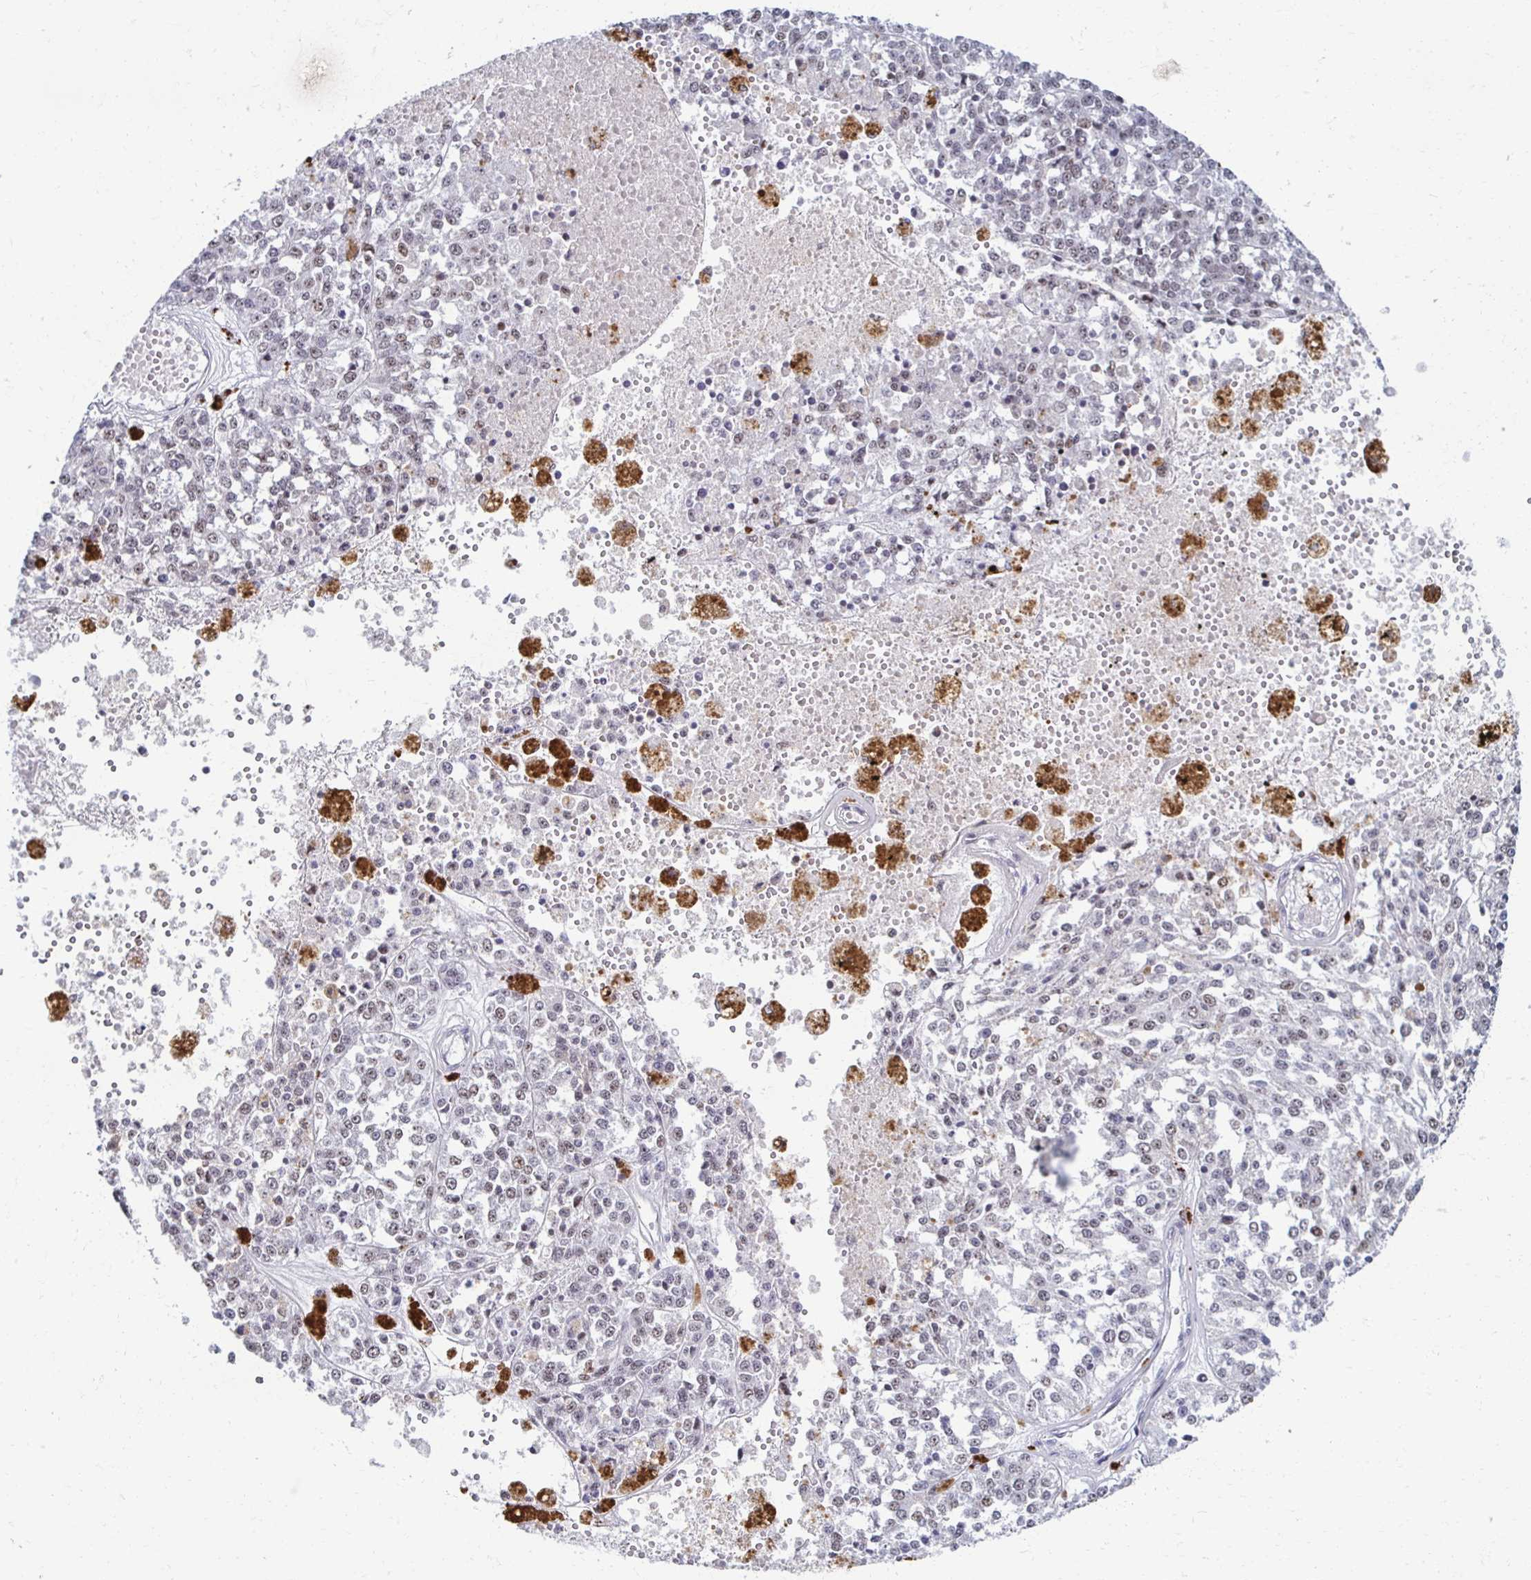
{"staining": {"intensity": "negative", "quantity": "none", "location": "none"}, "tissue": "melanoma", "cell_type": "Tumor cells", "image_type": "cancer", "snomed": [{"axis": "morphology", "description": "Malignant melanoma, Metastatic site"}, {"axis": "topography", "description": "Lymph node"}], "caption": "Melanoma stained for a protein using immunohistochemistry (IHC) shows no expression tumor cells.", "gene": "IRF7", "patient": {"sex": "female", "age": 64}}